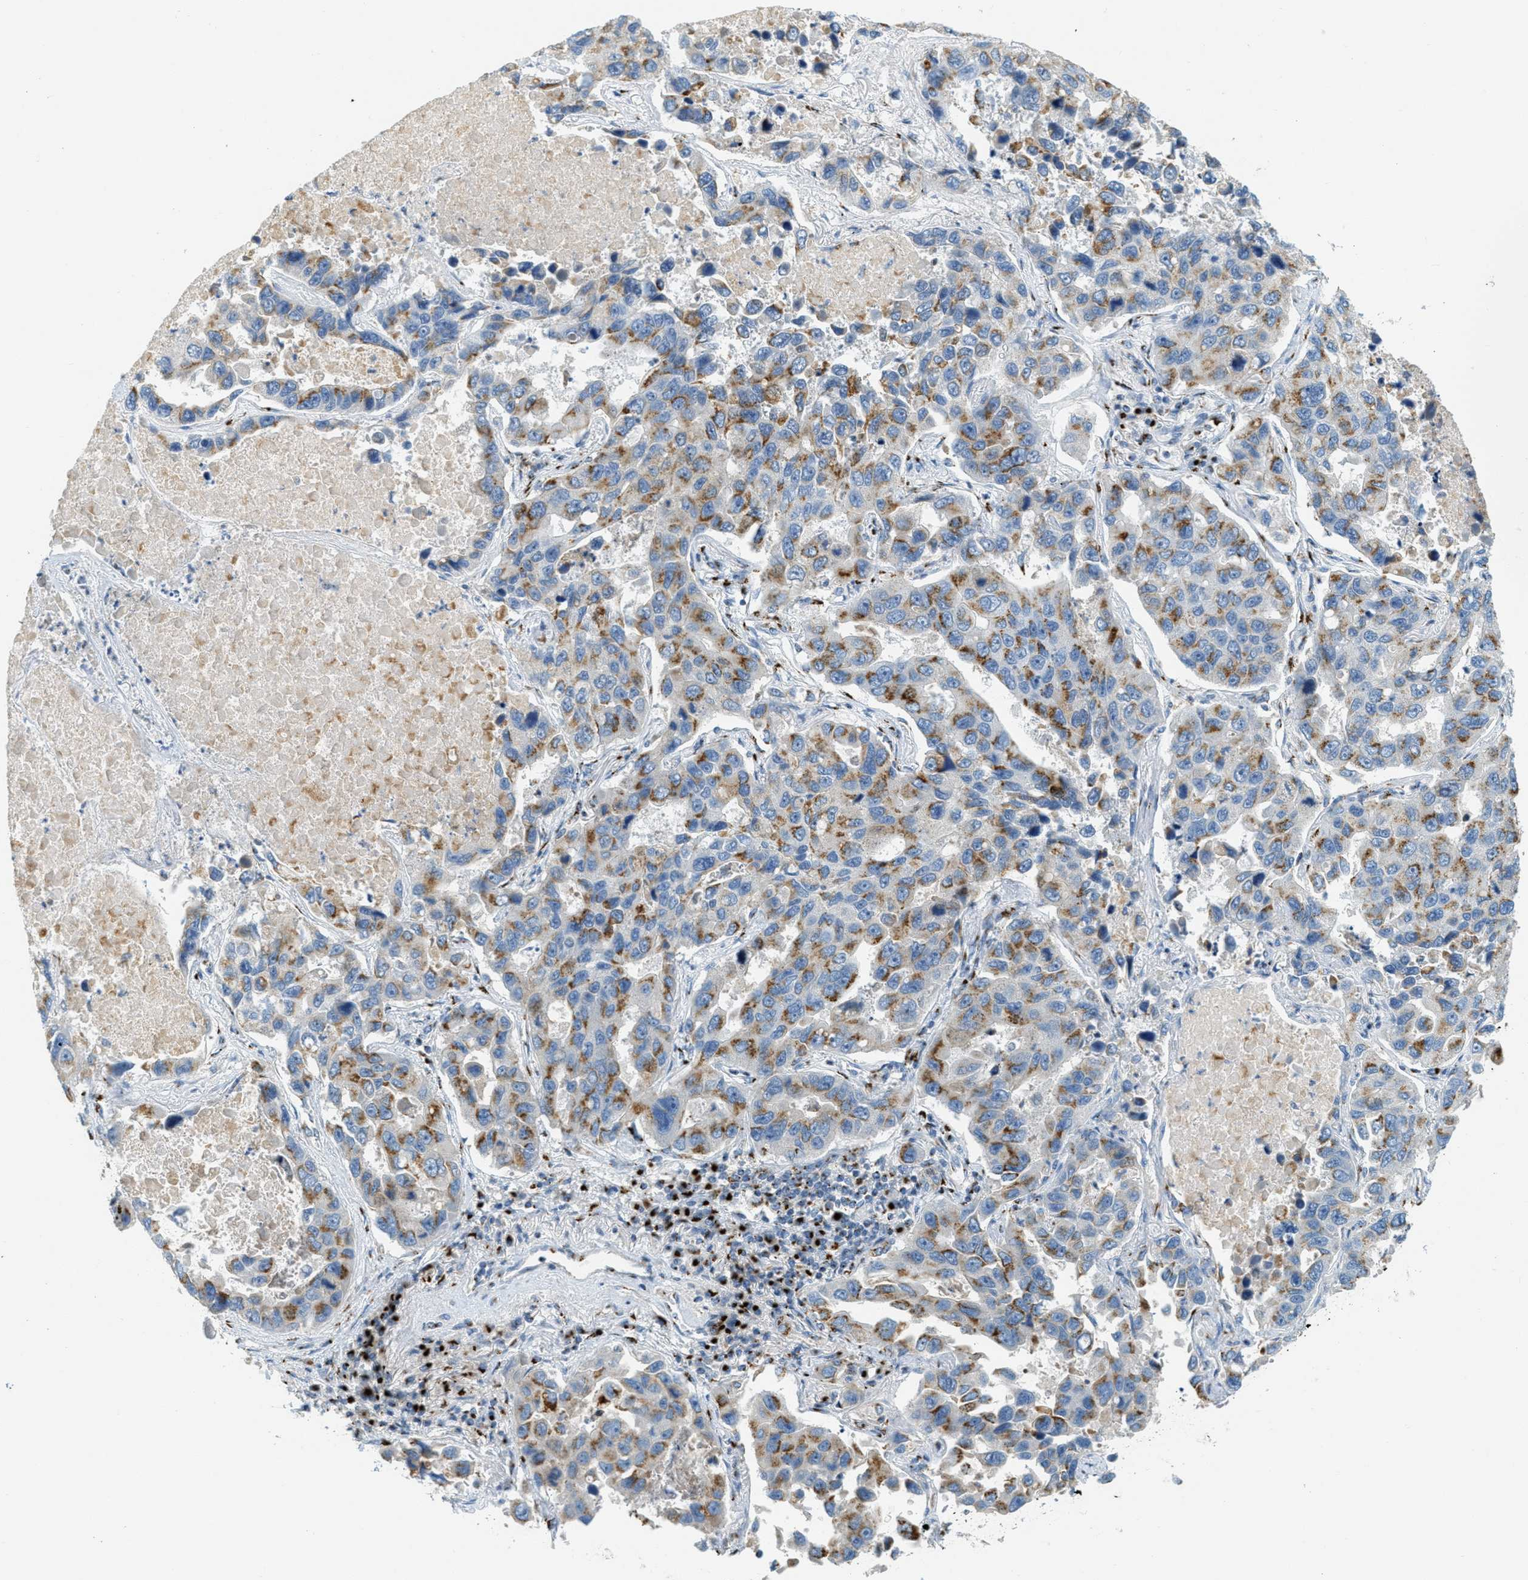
{"staining": {"intensity": "moderate", "quantity": ">75%", "location": "cytoplasmic/membranous"}, "tissue": "lung cancer", "cell_type": "Tumor cells", "image_type": "cancer", "snomed": [{"axis": "morphology", "description": "Adenocarcinoma, NOS"}, {"axis": "topography", "description": "Lung"}], "caption": "The photomicrograph reveals a brown stain indicating the presence of a protein in the cytoplasmic/membranous of tumor cells in adenocarcinoma (lung). Immunohistochemistry (ihc) stains the protein in brown and the nuclei are stained blue.", "gene": "ENTPD4", "patient": {"sex": "male", "age": 64}}